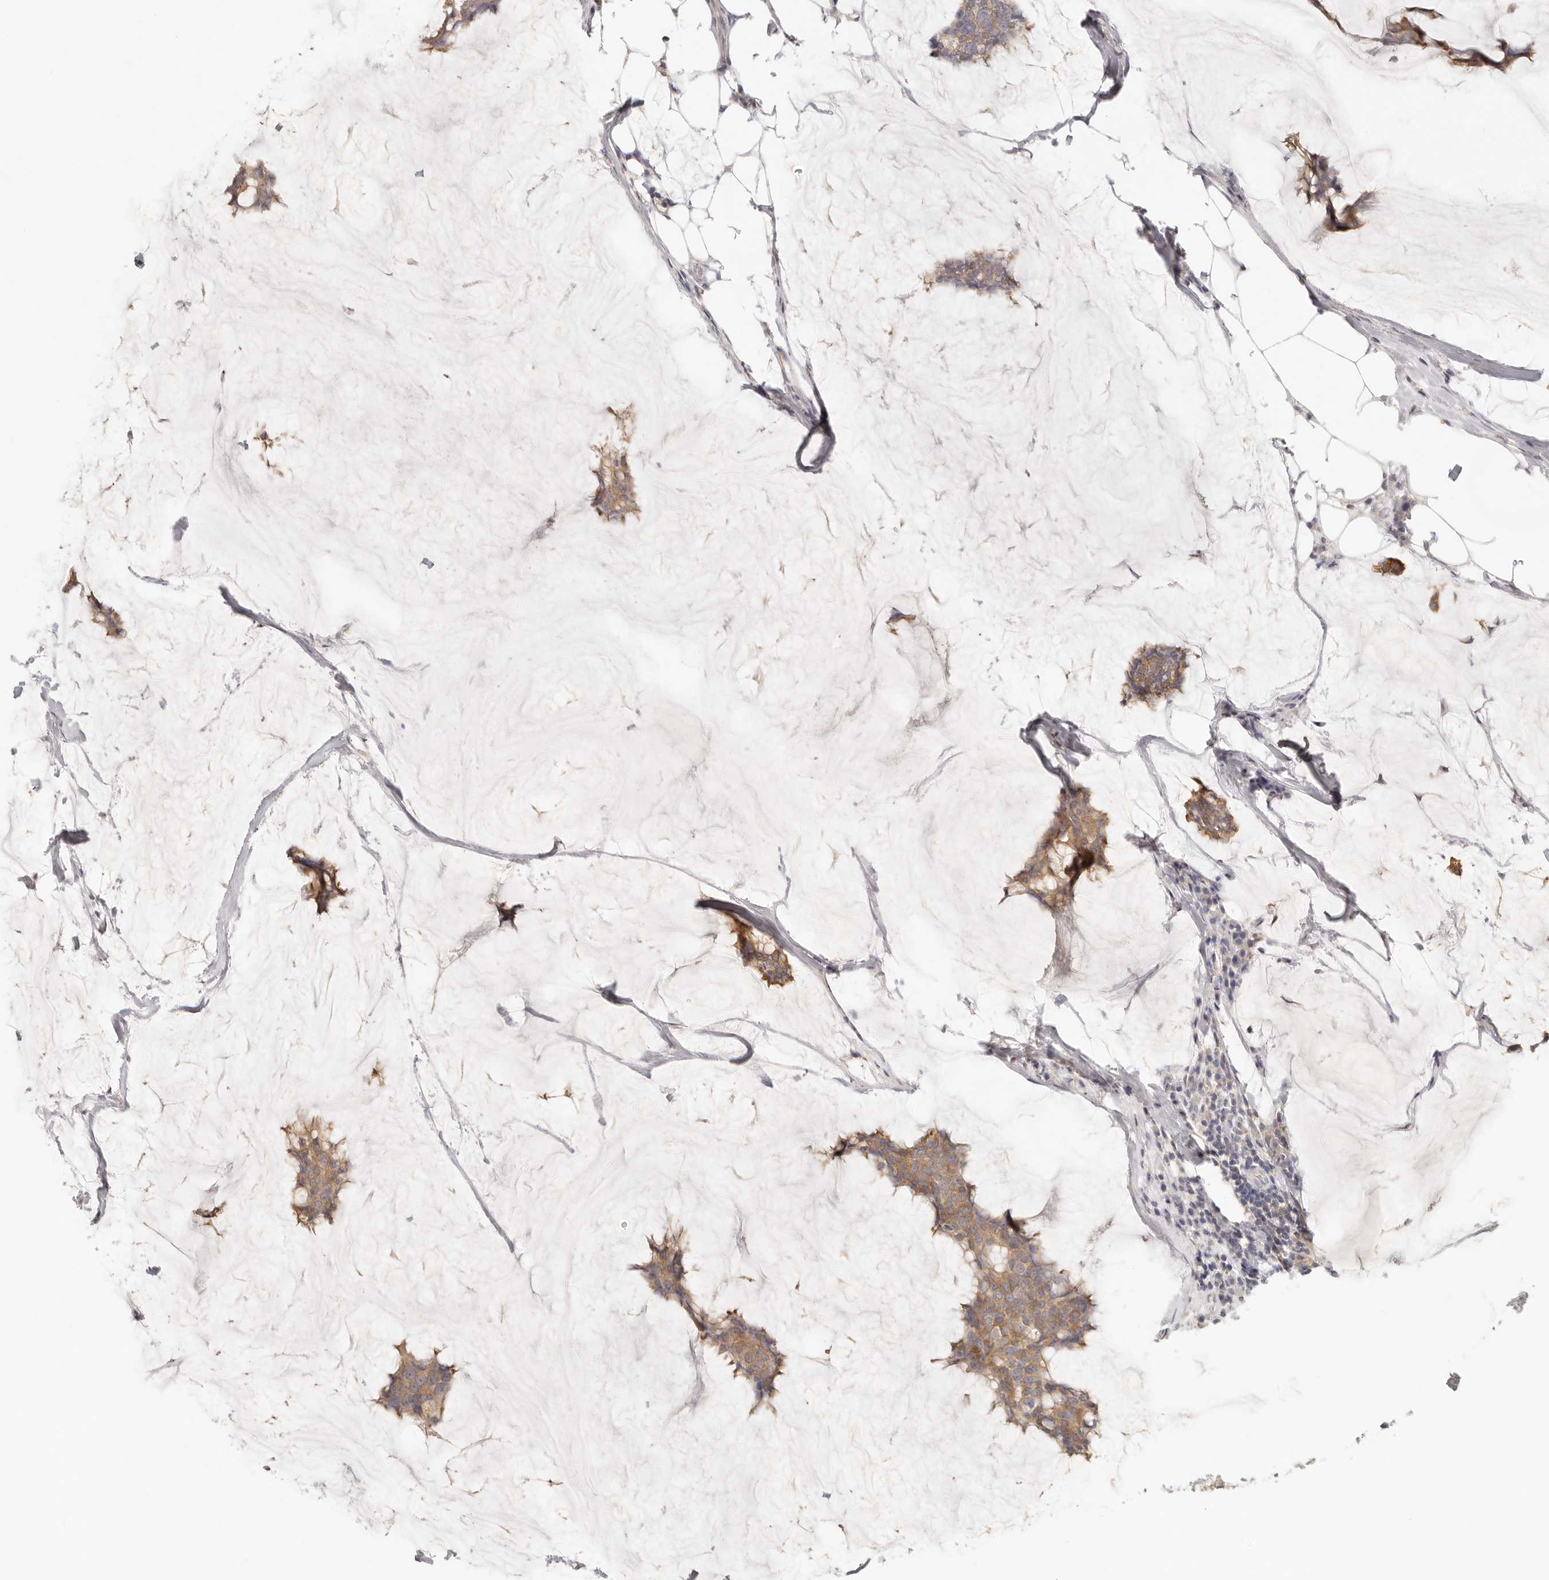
{"staining": {"intensity": "moderate", "quantity": ">75%", "location": "cytoplasmic/membranous"}, "tissue": "breast cancer", "cell_type": "Tumor cells", "image_type": "cancer", "snomed": [{"axis": "morphology", "description": "Duct carcinoma"}, {"axis": "topography", "description": "Breast"}], "caption": "Brown immunohistochemical staining in intraductal carcinoma (breast) exhibits moderate cytoplasmic/membranous expression in approximately >75% of tumor cells. The staining is performed using DAB (3,3'-diaminobenzidine) brown chromogen to label protein expression. The nuclei are counter-stained blue using hematoxylin.", "gene": "ANXA9", "patient": {"sex": "female", "age": 93}}